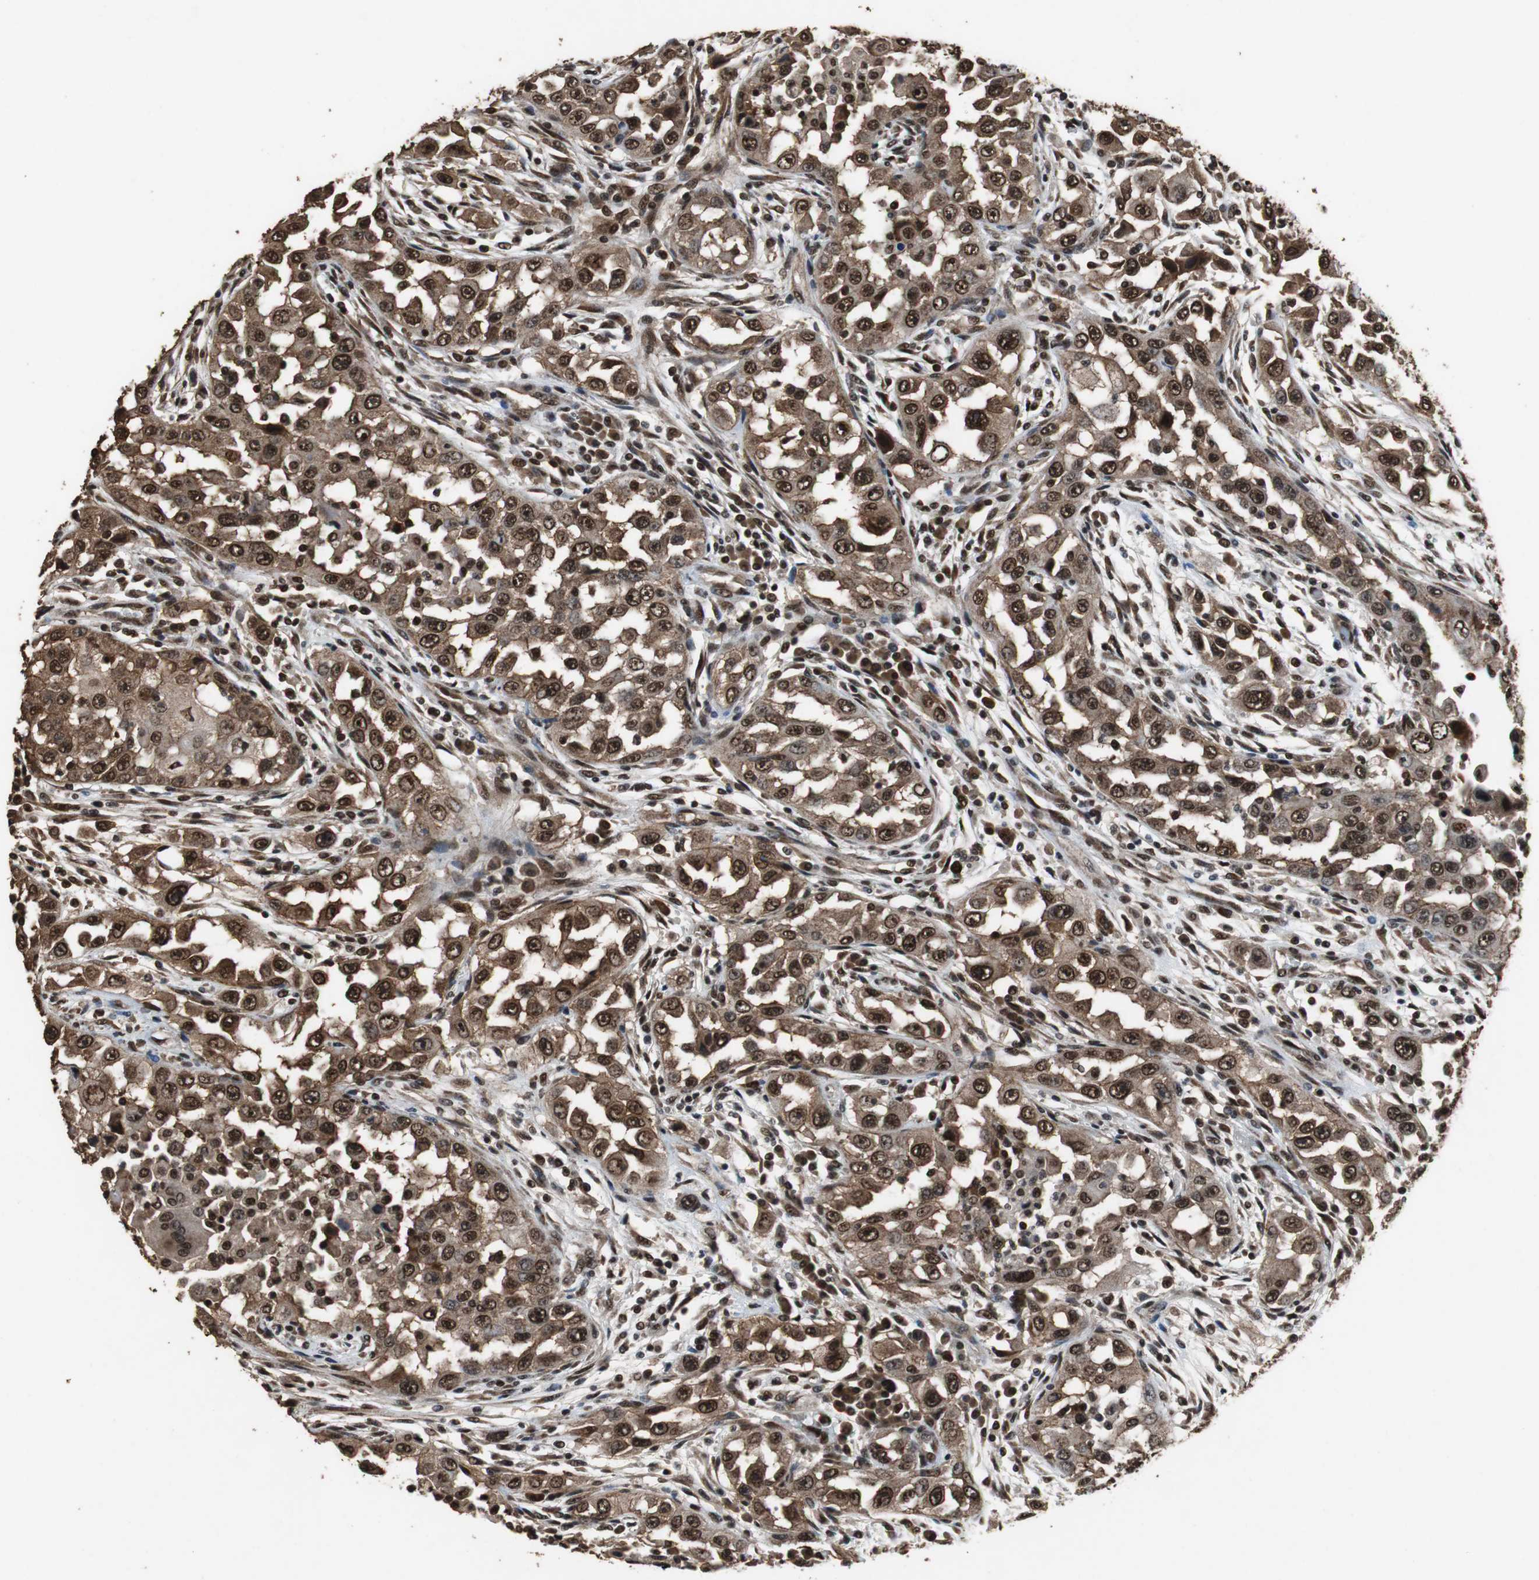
{"staining": {"intensity": "strong", "quantity": ">75%", "location": "cytoplasmic/membranous,nuclear"}, "tissue": "head and neck cancer", "cell_type": "Tumor cells", "image_type": "cancer", "snomed": [{"axis": "morphology", "description": "Carcinoma, NOS"}, {"axis": "topography", "description": "Head-Neck"}], "caption": "There is high levels of strong cytoplasmic/membranous and nuclear expression in tumor cells of carcinoma (head and neck), as demonstrated by immunohistochemical staining (brown color).", "gene": "ZNF18", "patient": {"sex": "male", "age": 87}}